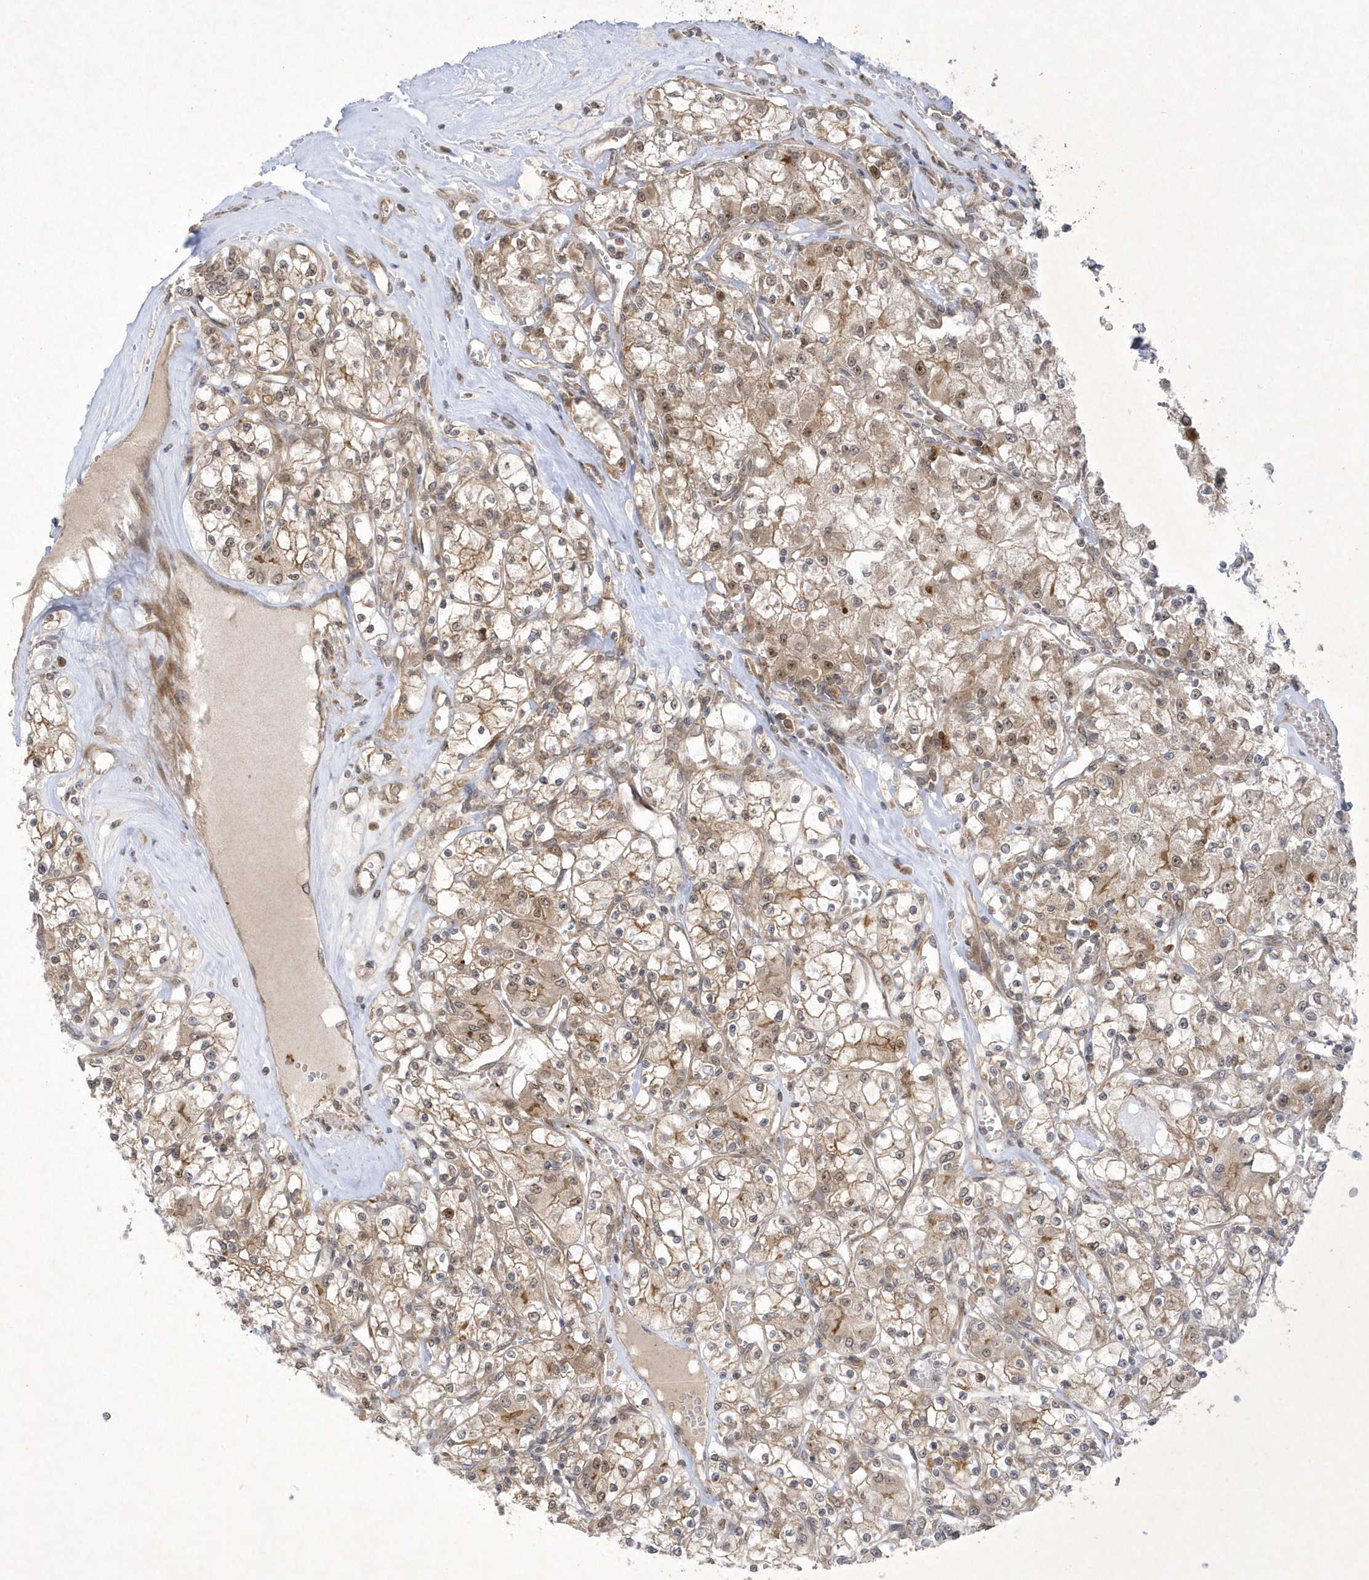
{"staining": {"intensity": "moderate", "quantity": ">75%", "location": "cytoplasmic/membranous,nuclear"}, "tissue": "renal cancer", "cell_type": "Tumor cells", "image_type": "cancer", "snomed": [{"axis": "morphology", "description": "Adenocarcinoma, NOS"}, {"axis": "topography", "description": "Kidney"}], "caption": "Immunohistochemical staining of human renal adenocarcinoma exhibits moderate cytoplasmic/membranous and nuclear protein positivity in approximately >75% of tumor cells. Using DAB (brown) and hematoxylin (blue) stains, captured at high magnification using brightfield microscopy.", "gene": "NAF1", "patient": {"sex": "female", "age": 59}}